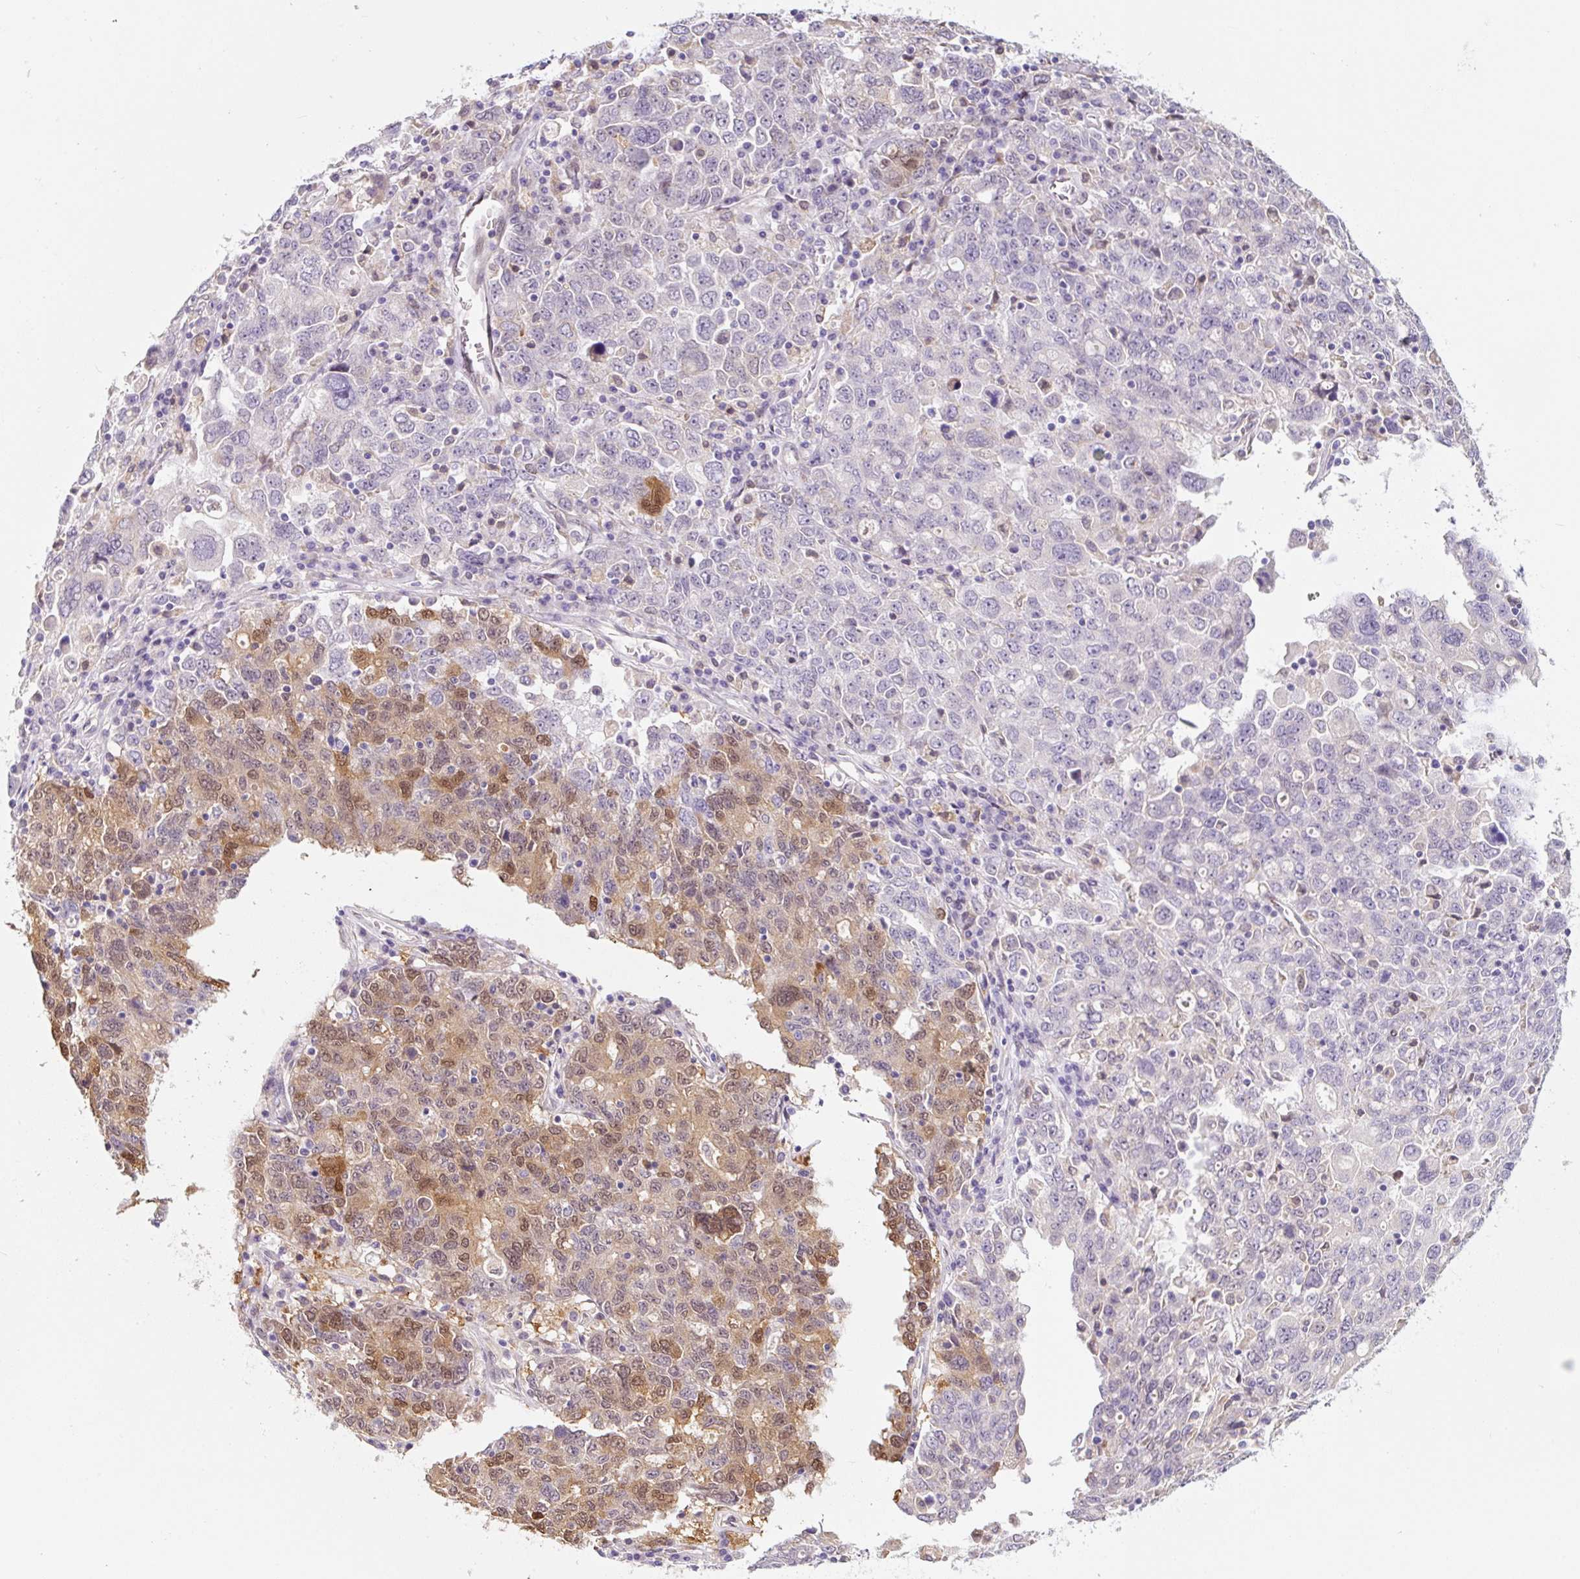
{"staining": {"intensity": "moderate", "quantity": "25%-75%", "location": "nuclear"}, "tissue": "ovarian cancer", "cell_type": "Tumor cells", "image_type": "cancer", "snomed": [{"axis": "morphology", "description": "Carcinoma, endometroid"}, {"axis": "topography", "description": "Ovary"}], "caption": "This histopathology image demonstrates ovarian cancer (endometroid carcinoma) stained with immunohistochemistry to label a protein in brown. The nuclear of tumor cells show moderate positivity for the protein. Nuclei are counter-stained blue.", "gene": "ASRGL1", "patient": {"sex": "female", "age": 62}}